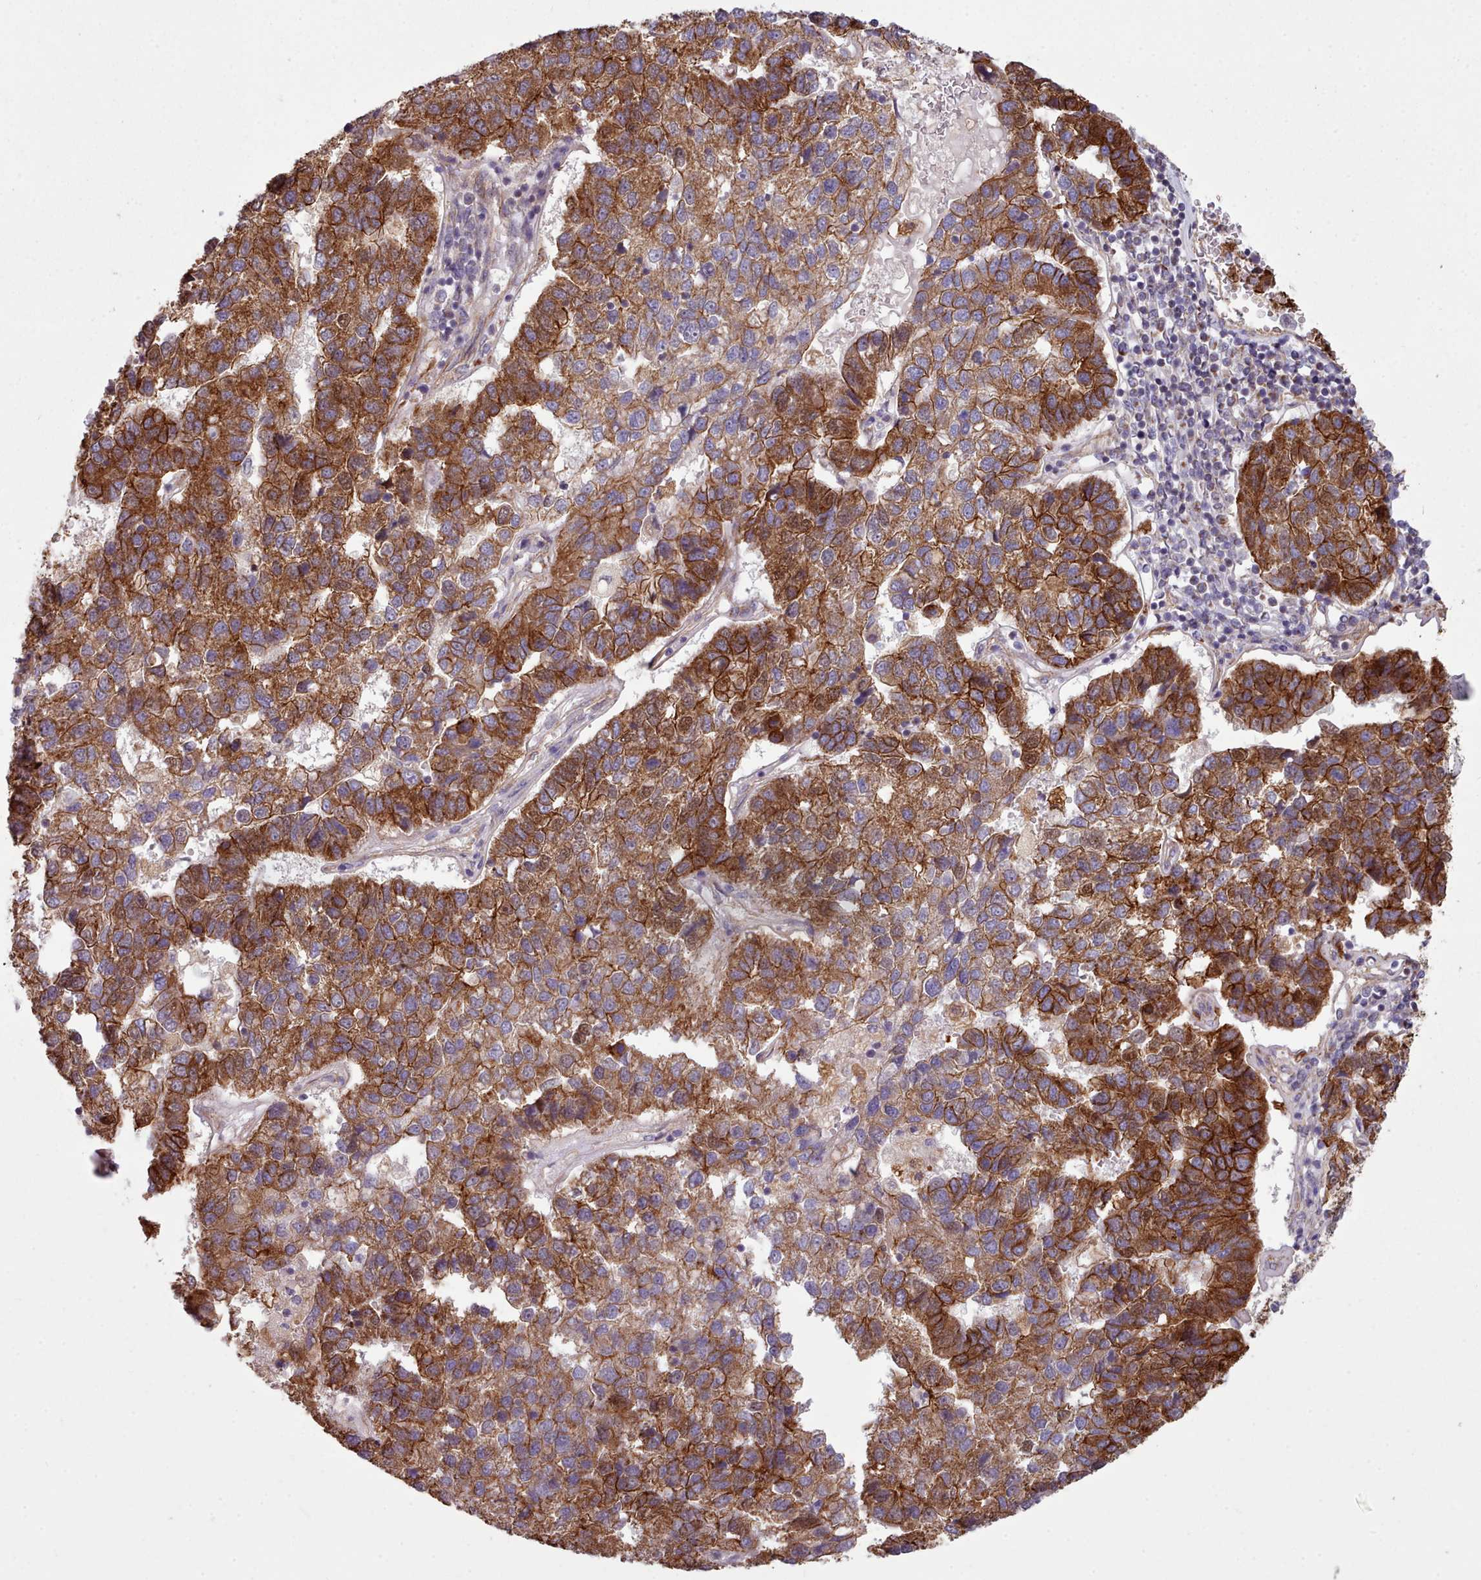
{"staining": {"intensity": "strong", "quantity": ">75%", "location": "cytoplasmic/membranous"}, "tissue": "pancreatic cancer", "cell_type": "Tumor cells", "image_type": "cancer", "snomed": [{"axis": "morphology", "description": "Adenocarcinoma, NOS"}, {"axis": "topography", "description": "Pancreas"}], "caption": "Protein expression analysis of human pancreatic cancer (adenocarcinoma) reveals strong cytoplasmic/membranous staining in approximately >75% of tumor cells. The staining was performed using DAB (3,3'-diaminobenzidine), with brown indicating positive protein expression. Nuclei are stained blue with hematoxylin.", "gene": "MRPL46", "patient": {"sex": "female", "age": 61}}